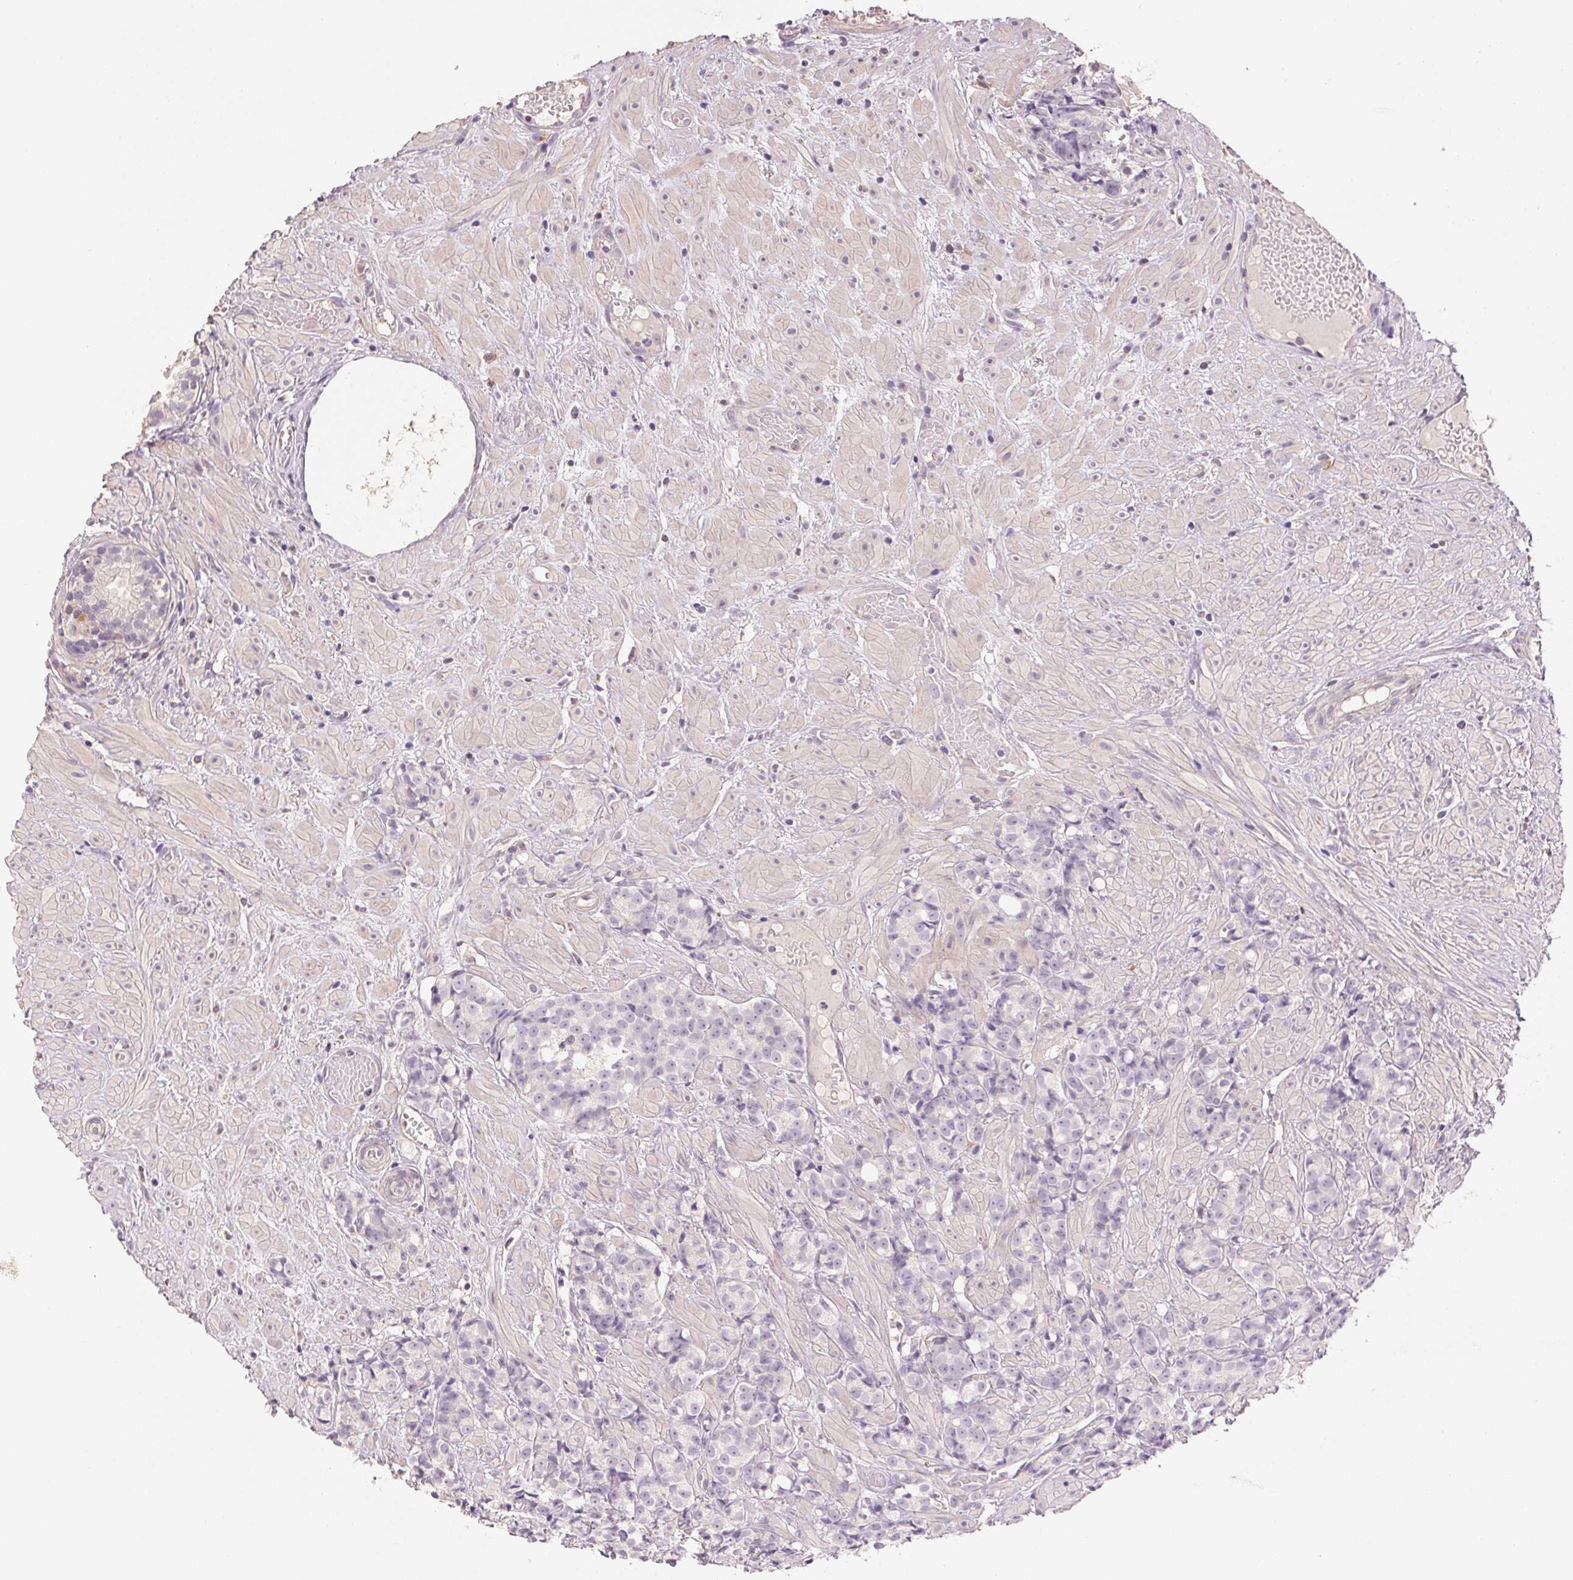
{"staining": {"intensity": "negative", "quantity": "none", "location": "none"}, "tissue": "prostate cancer", "cell_type": "Tumor cells", "image_type": "cancer", "snomed": [{"axis": "morphology", "description": "Adenocarcinoma, High grade"}, {"axis": "topography", "description": "Prostate"}], "caption": "Protein analysis of prostate cancer displays no significant positivity in tumor cells.", "gene": "LYZL6", "patient": {"sex": "male", "age": 81}}